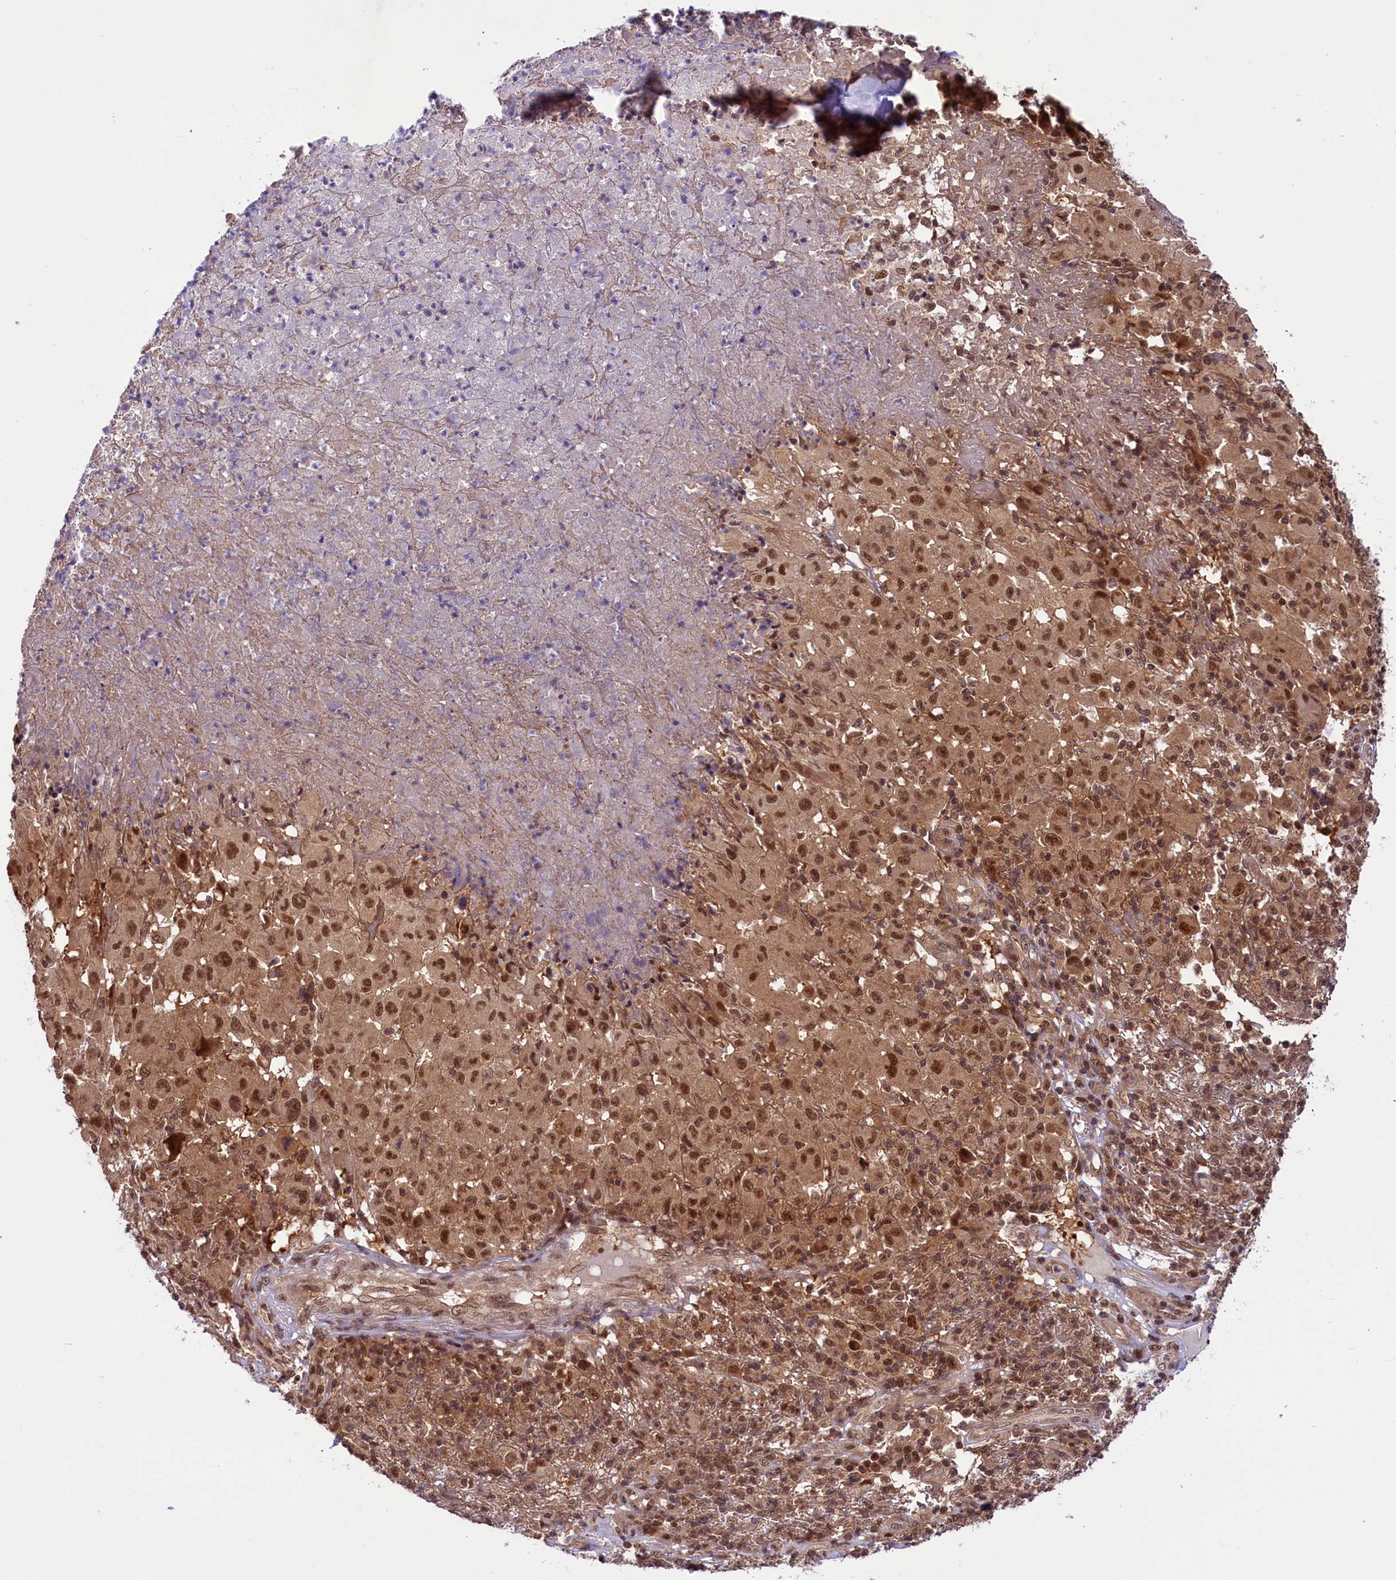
{"staining": {"intensity": "moderate", "quantity": ">75%", "location": "cytoplasmic/membranous,nuclear"}, "tissue": "melanoma", "cell_type": "Tumor cells", "image_type": "cancer", "snomed": [{"axis": "morphology", "description": "Malignant melanoma, NOS"}, {"axis": "topography", "description": "Skin"}], "caption": "Protein staining demonstrates moderate cytoplasmic/membranous and nuclear staining in approximately >75% of tumor cells in malignant melanoma. (Stains: DAB in brown, nuclei in blue, Microscopy: brightfield microscopy at high magnification).", "gene": "SLC7A6OS", "patient": {"sex": "male", "age": 73}}